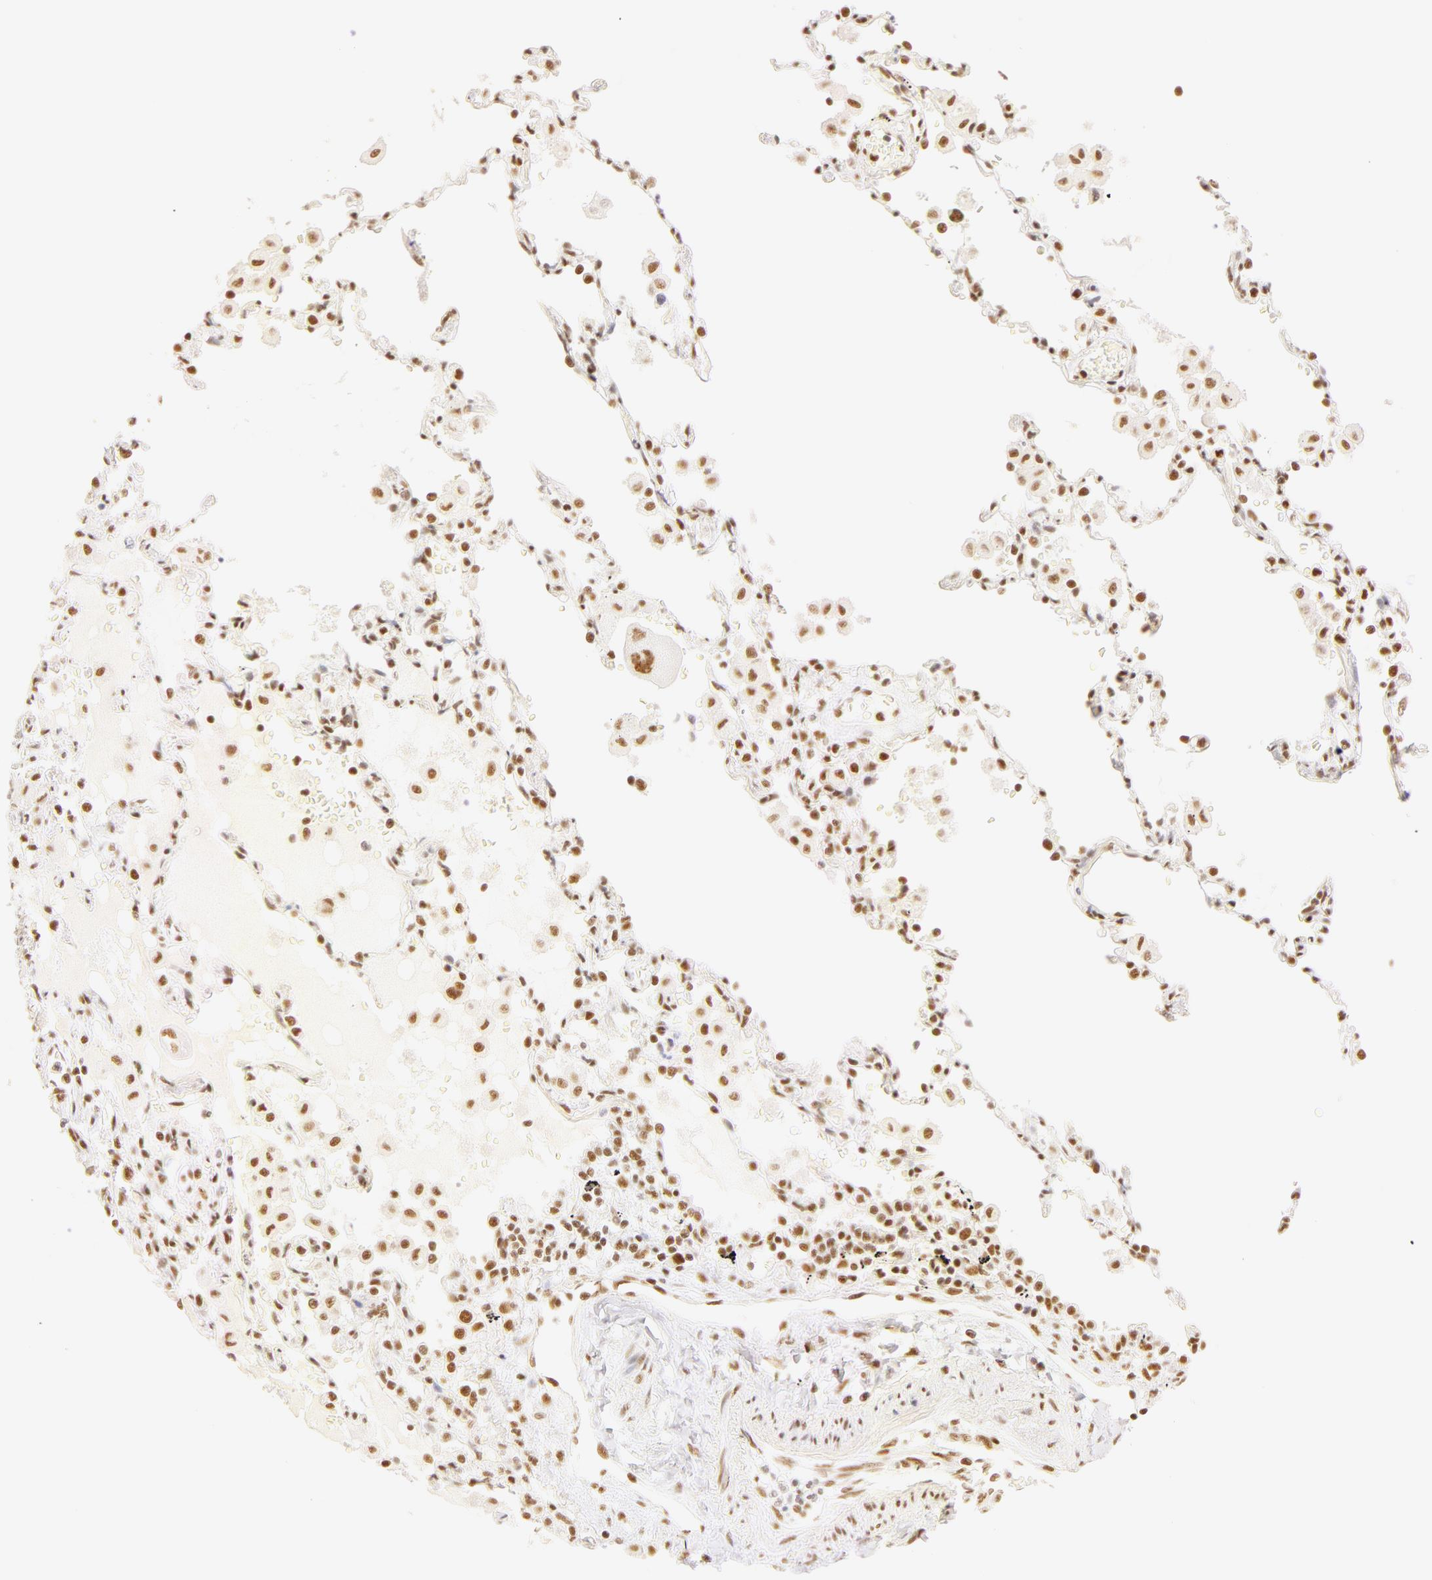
{"staining": {"intensity": "moderate", "quantity": ">75%", "location": "nuclear"}, "tissue": "lung cancer", "cell_type": "Tumor cells", "image_type": "cancer", "snomed": [{"axis": "morphology", "description": "Adenocarcinoma, NOS"}, {"axis": "topography", "description": "Lung"}], "caption": "A brown stain labels moderate nuclear expression of a protein in human lung cancer tumor cells.", "gene": "RBM39", "patient": {"sex": "male", "age": 64}}